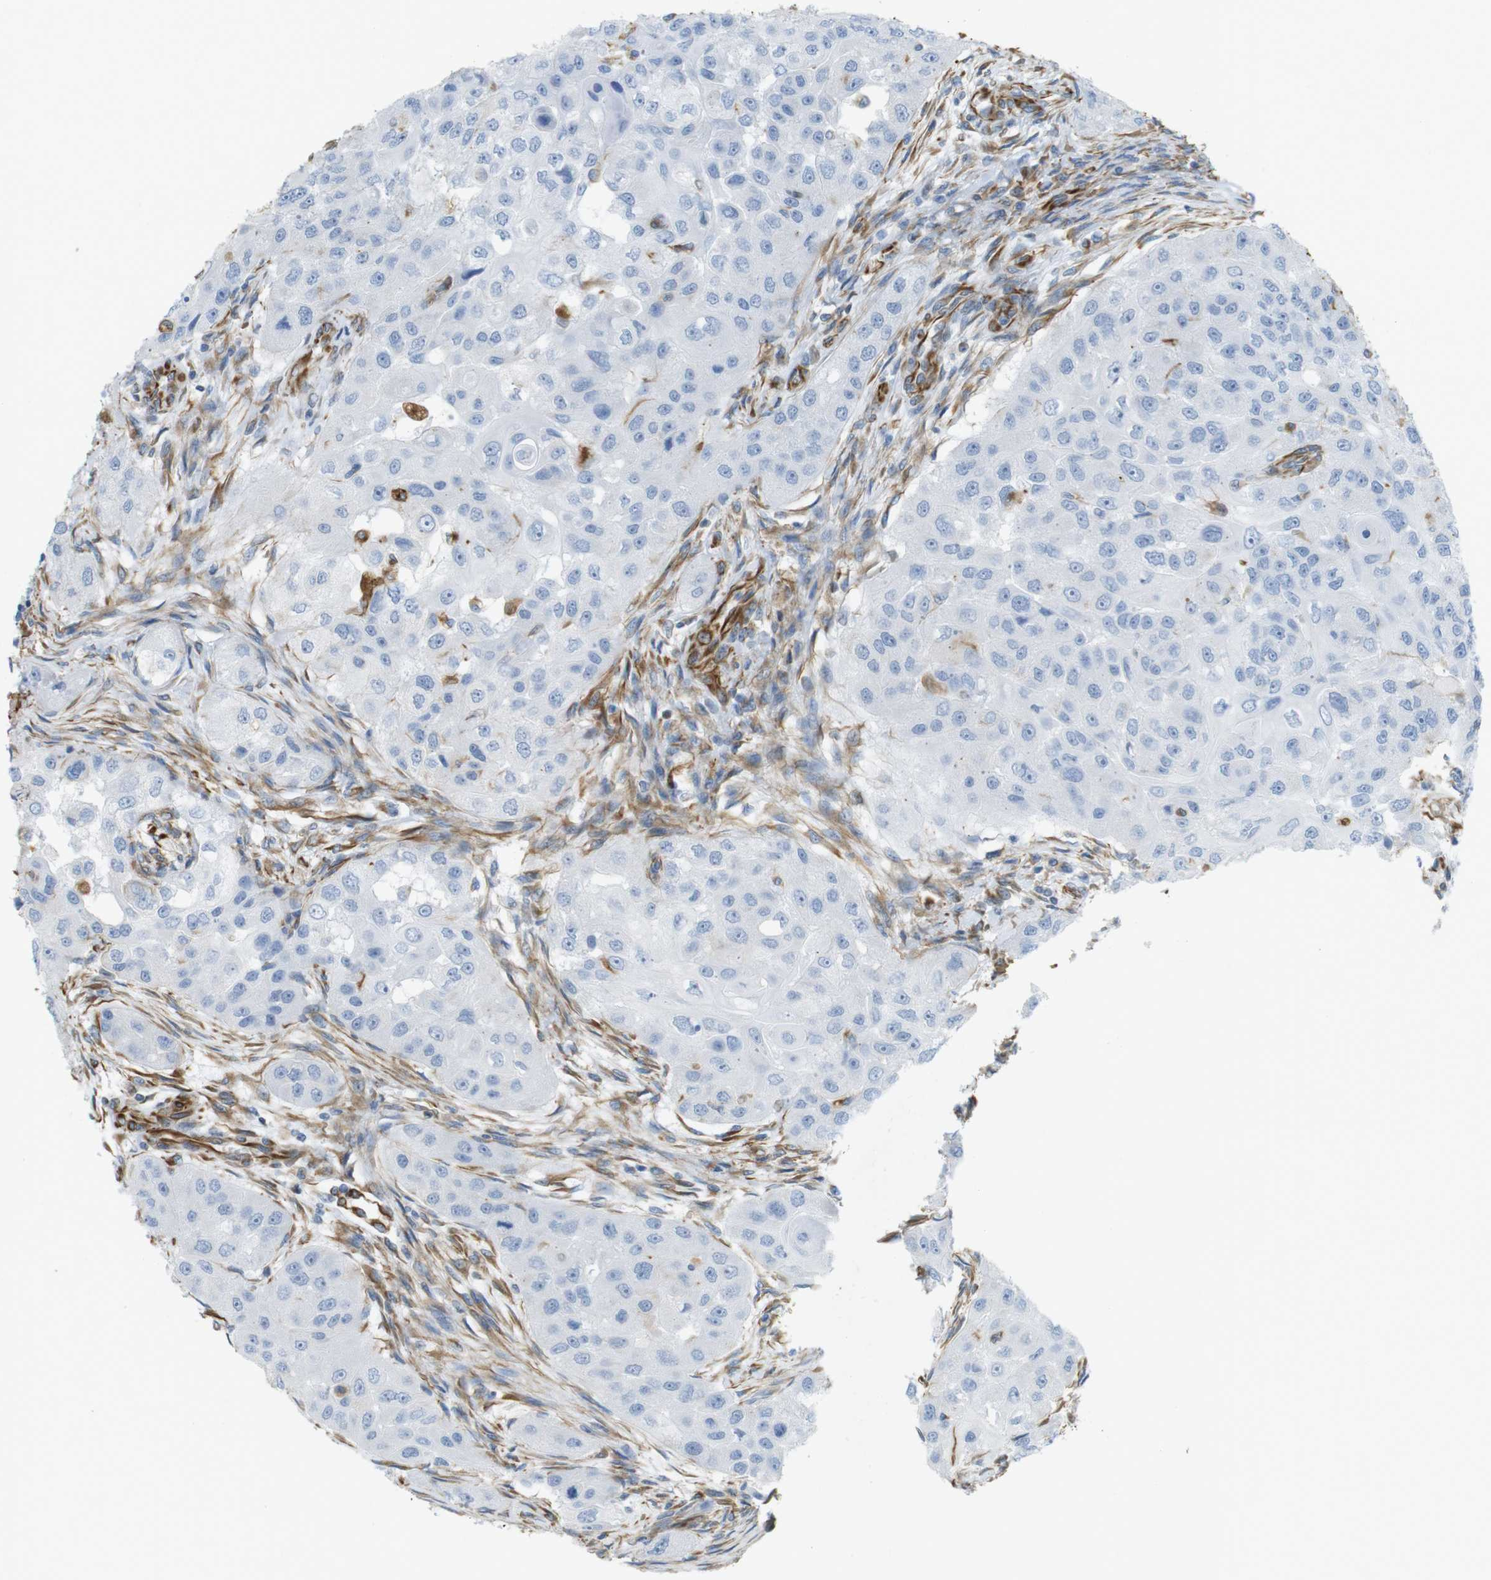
{"staining": {"intensity": "negative", "quantity": "none", "location": "none"}, "tissue": "head and neck cancer", "cell_type": "Tumor cells", "image_type": "cancer", "snomed": [{"axis": "morphology", "description": "Normal tissue, NOS"}, {"axis": "morphology", "description": "Squamous cell carcinoma, NOS"}, {"axis": "topography", "description": "Skeletal muscle"}, {"axis": "topography", "description": "Head-Neck"}], "caption": "Immunohistochemical staining of human head and neck squamous cell carcinoma shows no significant positivity in tumor cells. (DAB immunohistochemistry (IHC), high magnification).", "gene": "MS4A10", "patient": {"sex": "male", "age": 51}}